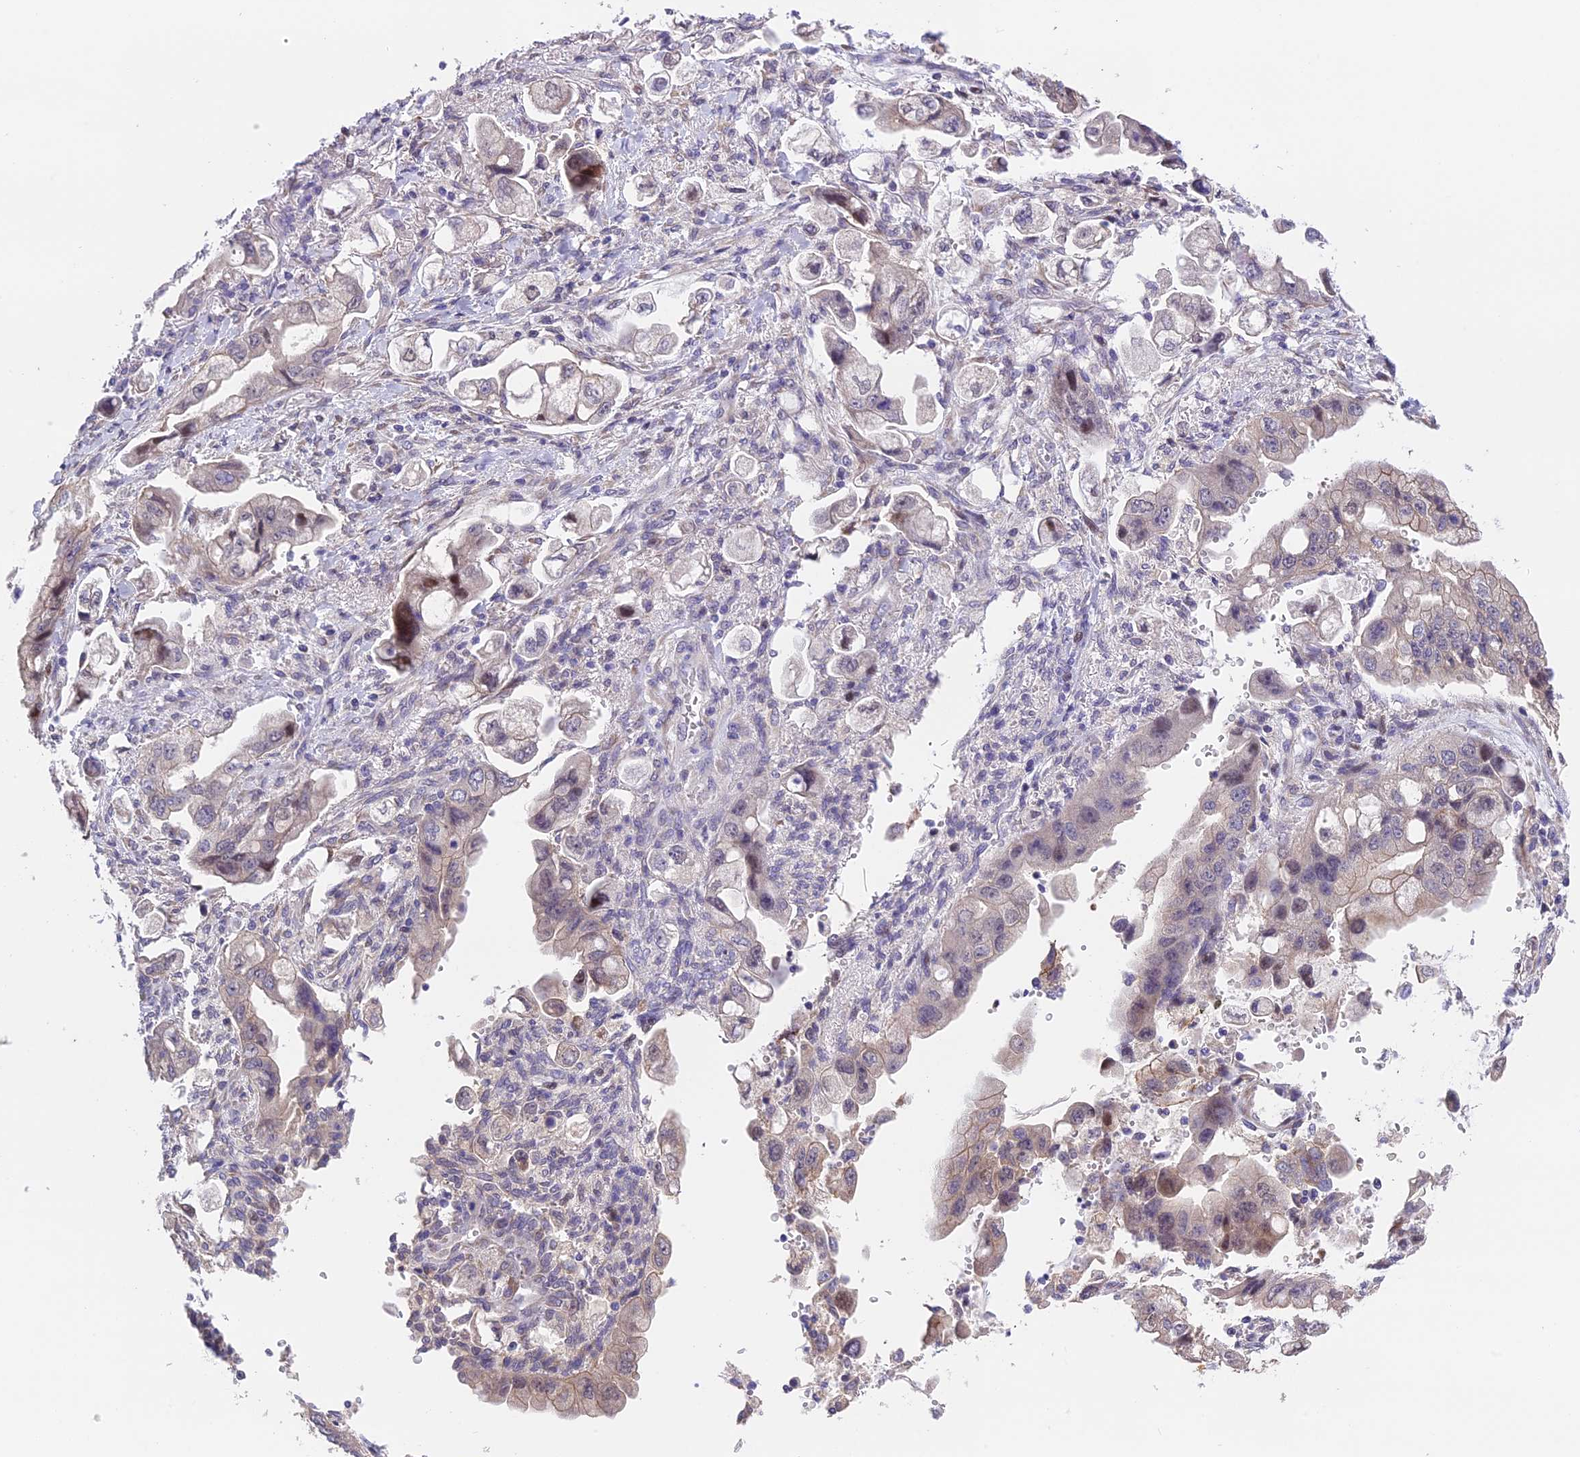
{"staining": {"intensity": "weak", "quantity": "<25%", "location": "nuclear"}, "tissue": "stomach cancer", "cell_type": "Tumor cells", "image_type": "cancer", "snomed": [{"axis": "morphology", "description": "Adenocarcinoma, NOS"}, {"axis": "topography", "description": "Stomach"}], "caption": "Human stomach cancer stained for a protein using immunohistochemistry reveals no positivity in tumor cells.", "gene": "PUS10", "patient": {"sex": "male", "age": 62}}